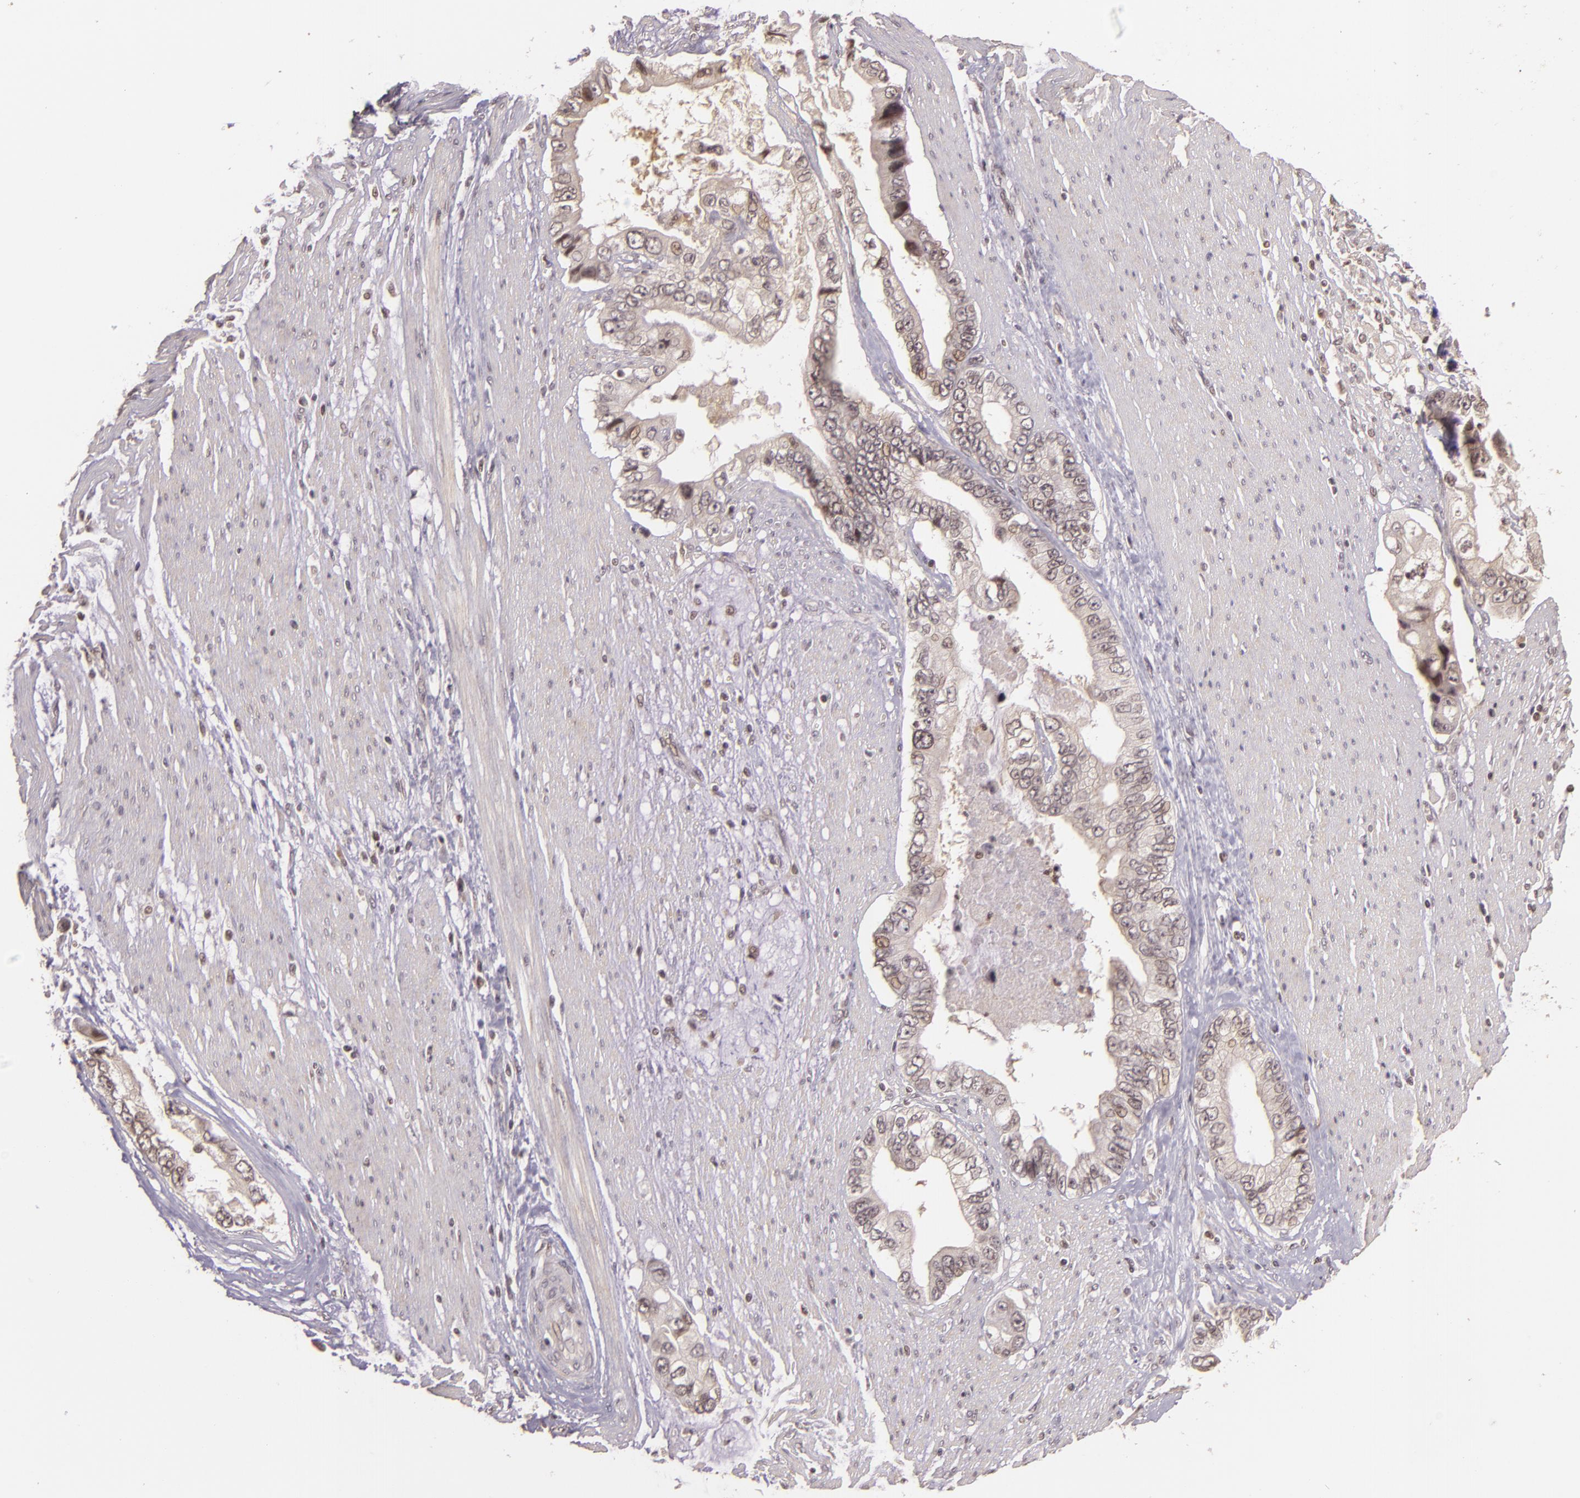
{"staining": {"intensity": "weak", "quantity": "25%-75%", "location": "nuclear"}, "tissue": "pancreatic cancer", "cell_type": "Tumor cells", "image_type": "cancer", "snomed": [{"axis": "morphology", "description": "Adenocarcinoma, NOS"}, {"axis": "topography", "description": "Pancreas"}, {"axis": "topography", "description": "Stomach, upper"}], "caption": "This micrograph displays pancreatic adenocarcinoma stained with immunohistochemistry to label a protein in brown. The nuclear of tumor cells show weak positivity for the protein. Nuclei are counter-stained blue.", "gene": "TXNRD2", "patient": {"sex": "male", "age": 77}}